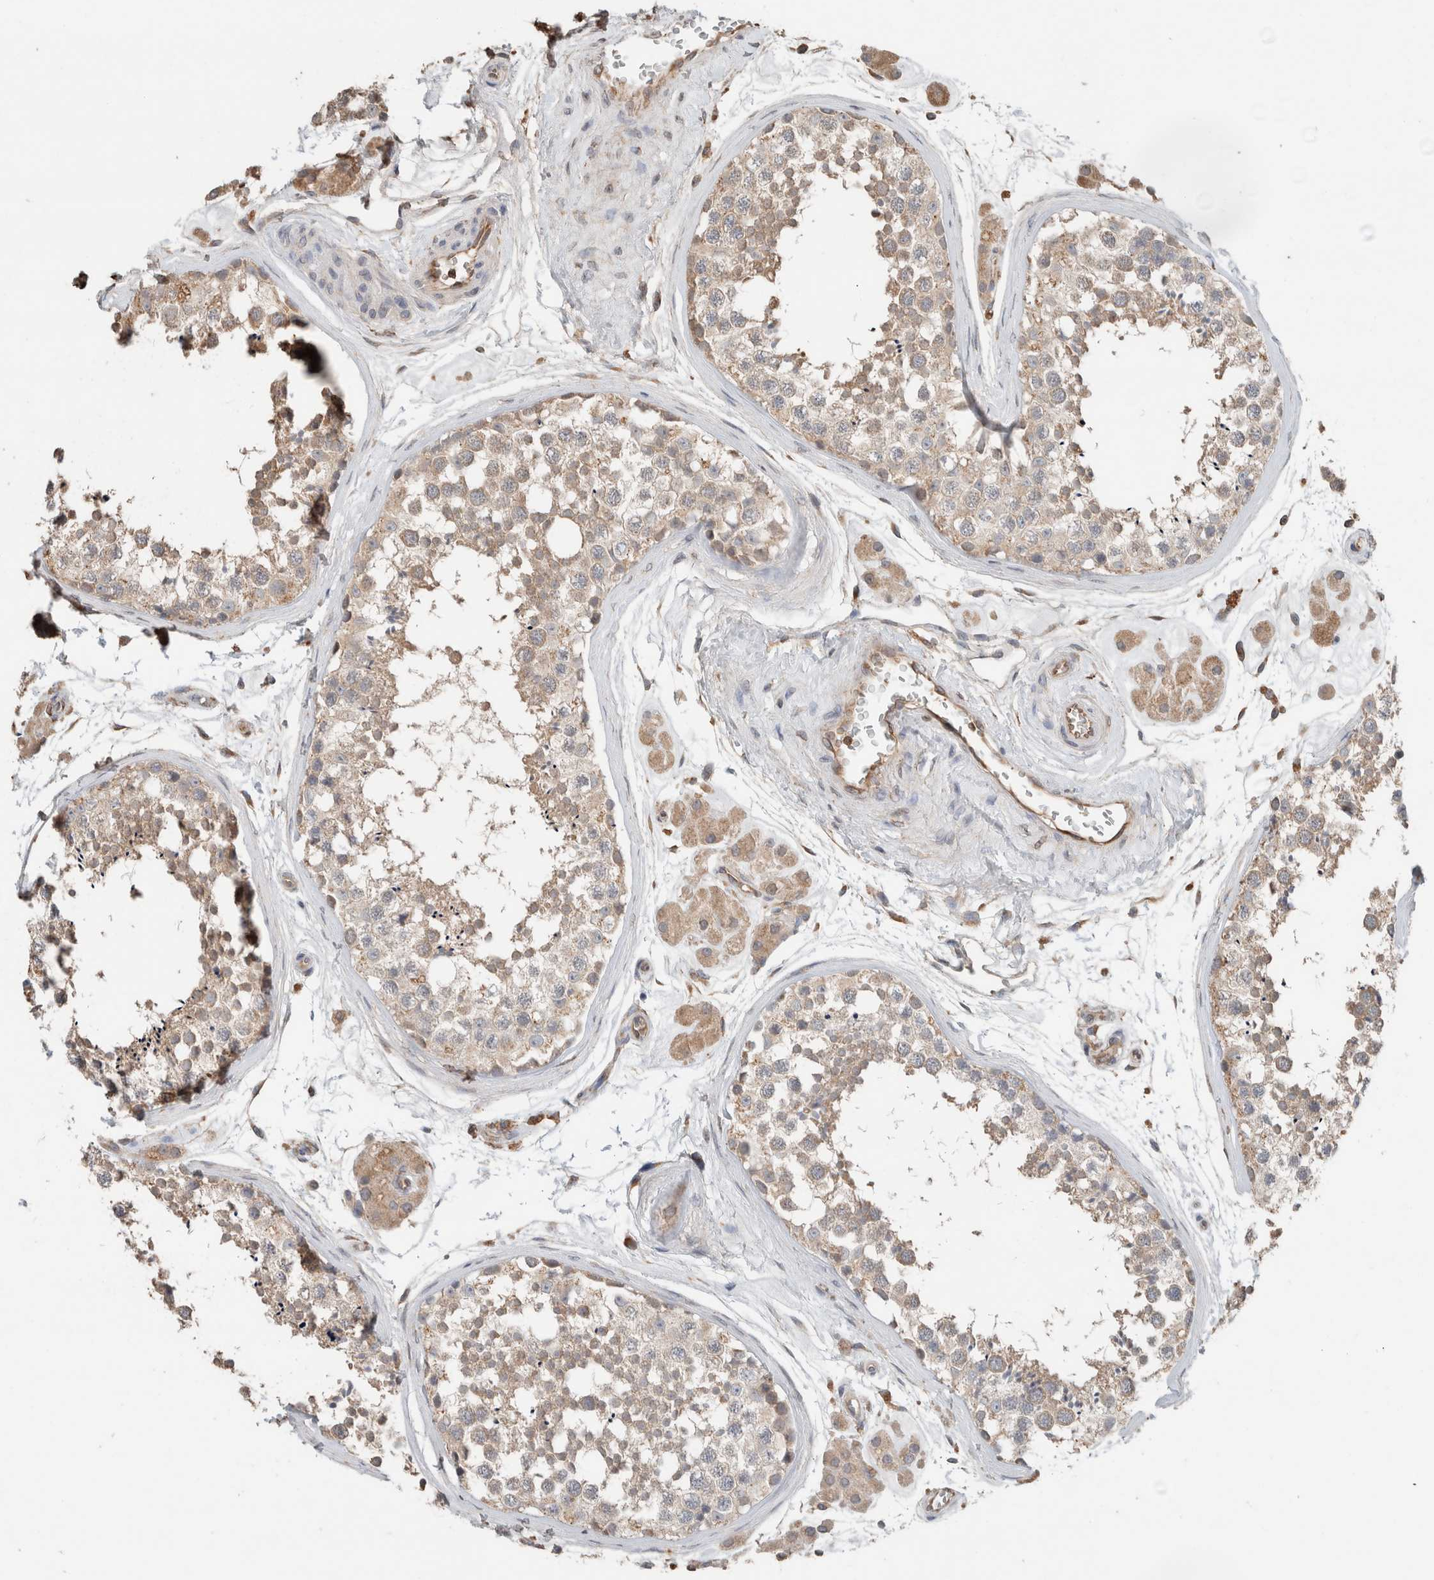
{"staining": {"intensity": "weak", "quantity": "25%-75%", "location": "cytoplasmic/membranous"}, "tissue": "testis", "cell_type": "Cells in seminiferous ducts", "image_type": "normal", "snomed": [{"axis": "morphology", "description": "Normal tissue, NOS"}, {"axis": "topography", "description": "Testis"}], "caption": "DAB (3,3'-diaminobenzidine) immunohistochemical staining of normal human testis reveals weak cytoplasmic/membranous protein expression in approximately 25%-75% of cells in seminiferous ducts.", "gene": "ERAP2", "patient": {"sex": "male", "age": 56}}